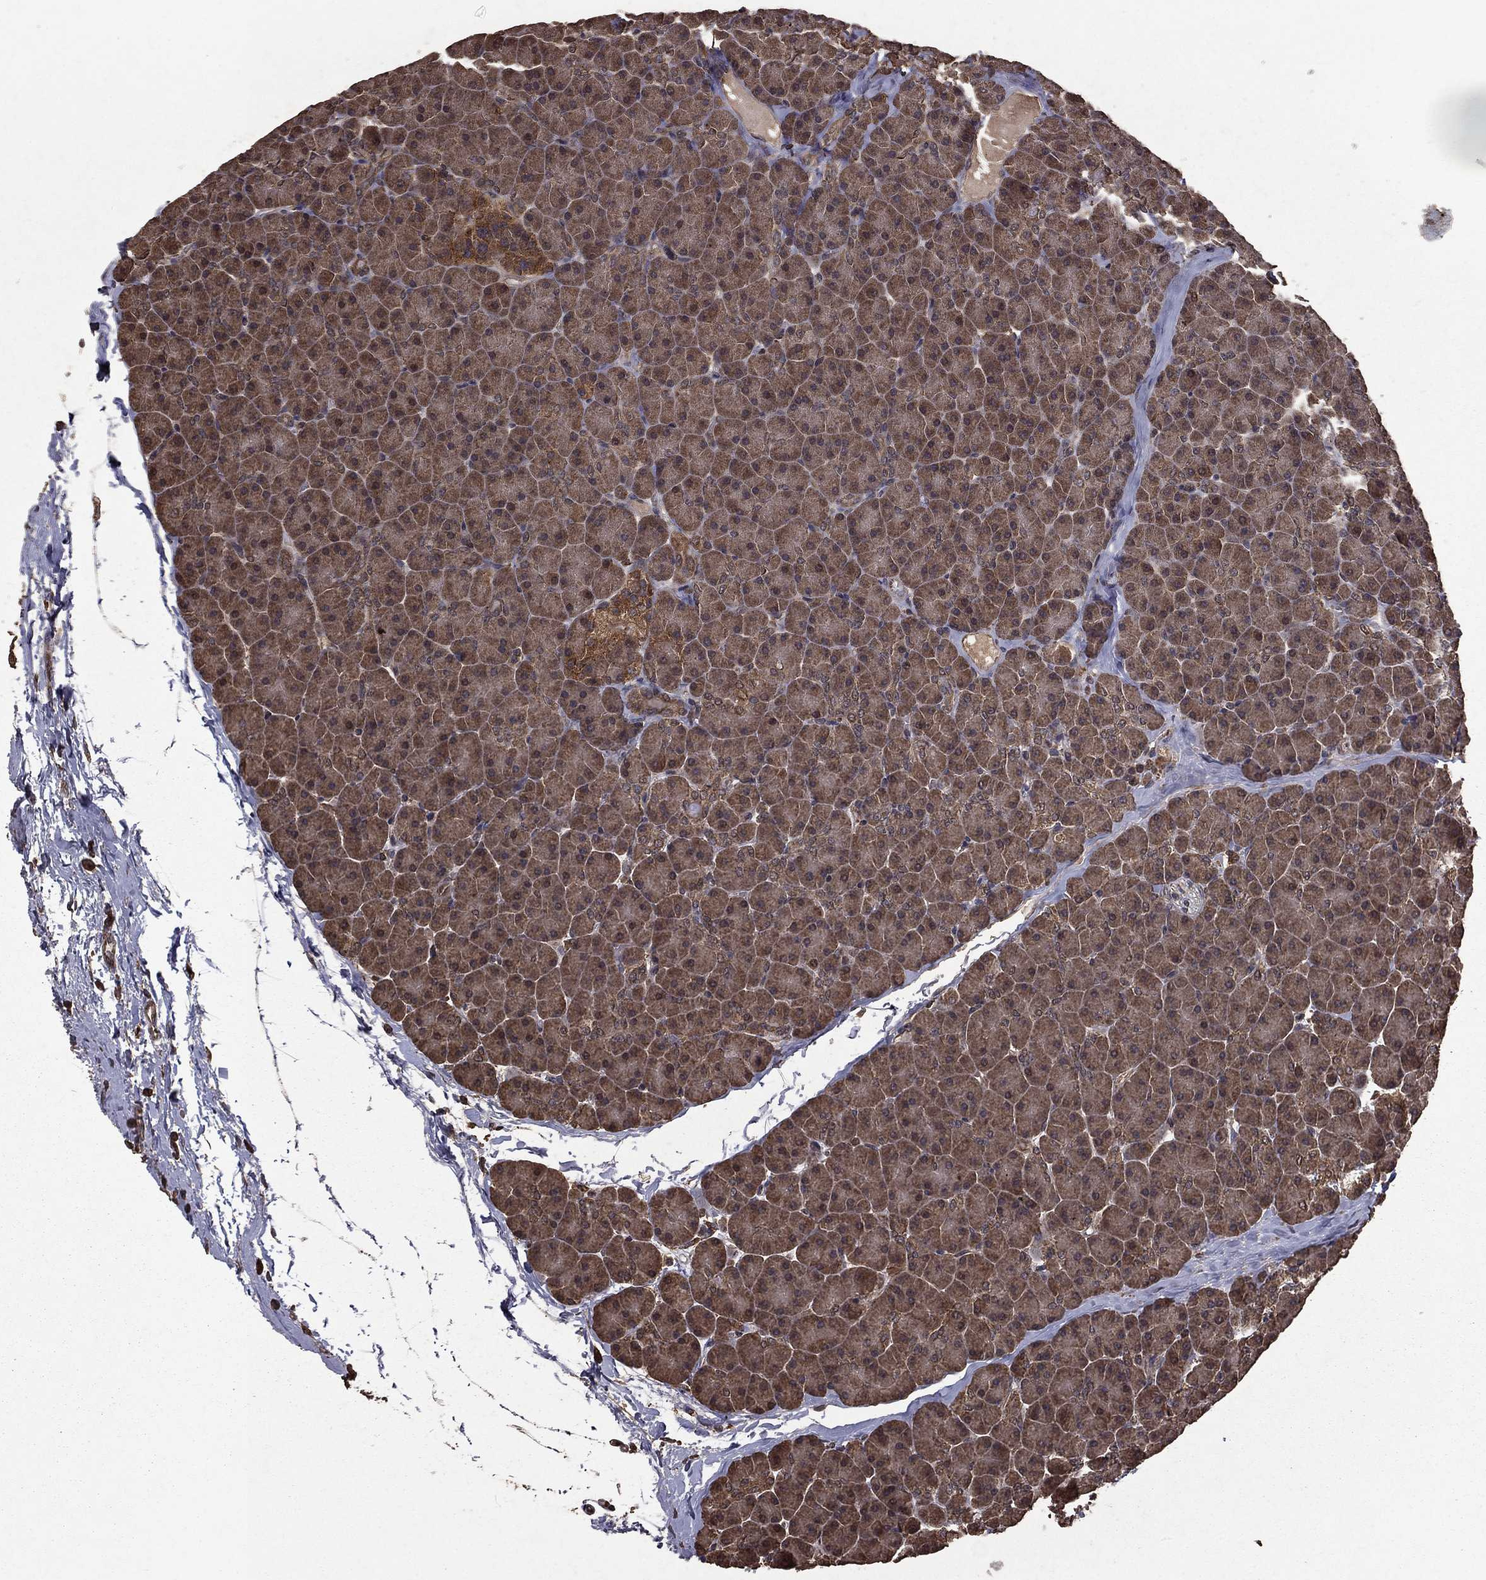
{"staining": {"intensity": "moderate", "quantity": ">75%", "location": "cytoplasmic/membranous"}, "tissue": "pancreas", "cell_type": "Exocrine glandular cells", "image_type": "normal", "snomed": [{"axis": "morphology", "description": "Normal tissue, NOS"}, {"axis": "topography", "description": "Pancreas"}], "caption": "High-power microscopy captured an IHC micrograph of unremarkable pancreas, revealing moderate cytoplasmic/membranous positivity in about >75% of exocrine glandular cells. The staining is performed using DAB (3,3'-diaminobenzidine) brown chromogen to label protein expression. The nuclei are counter-stained blue using hematoxylin.", "gene": "BIRC6", "patient": {"sex": "female", "age": 44}}